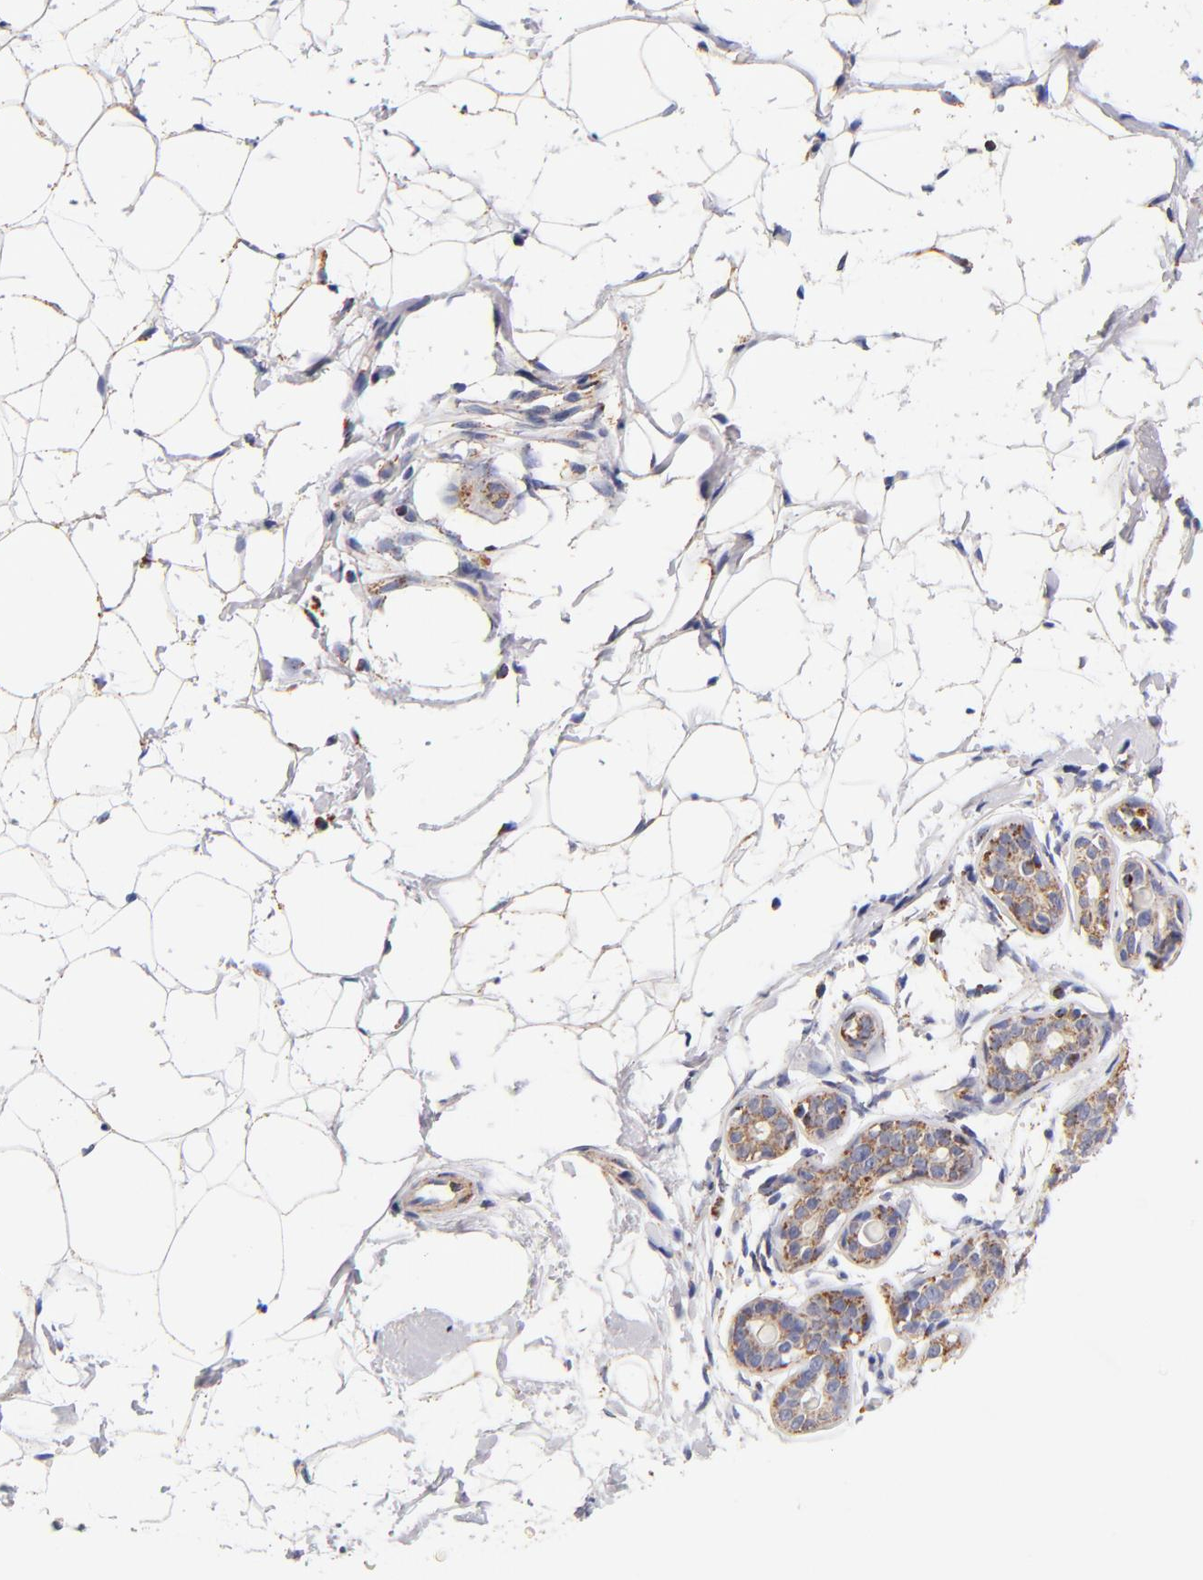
{"staining": {"intensity": "moderate", "quantity": ">75%", "location": "cytoplasmic/membranous"}, "tissue": "breast", "cell_type": "Adipocytes", "image_type": "normal", "snomed": [{"axis": "morphology", "description": "Normal tissue, NOS"}, {"axis": "topography", "description": "Breast"}], "caption": "Adipocytes reveal medium levels of moderate cytoplasmic/membranous staining in about >75% of cells in unremarkable breast.", "gene": "ECHS1", "patient": {"sex": "female", "age": 22}}